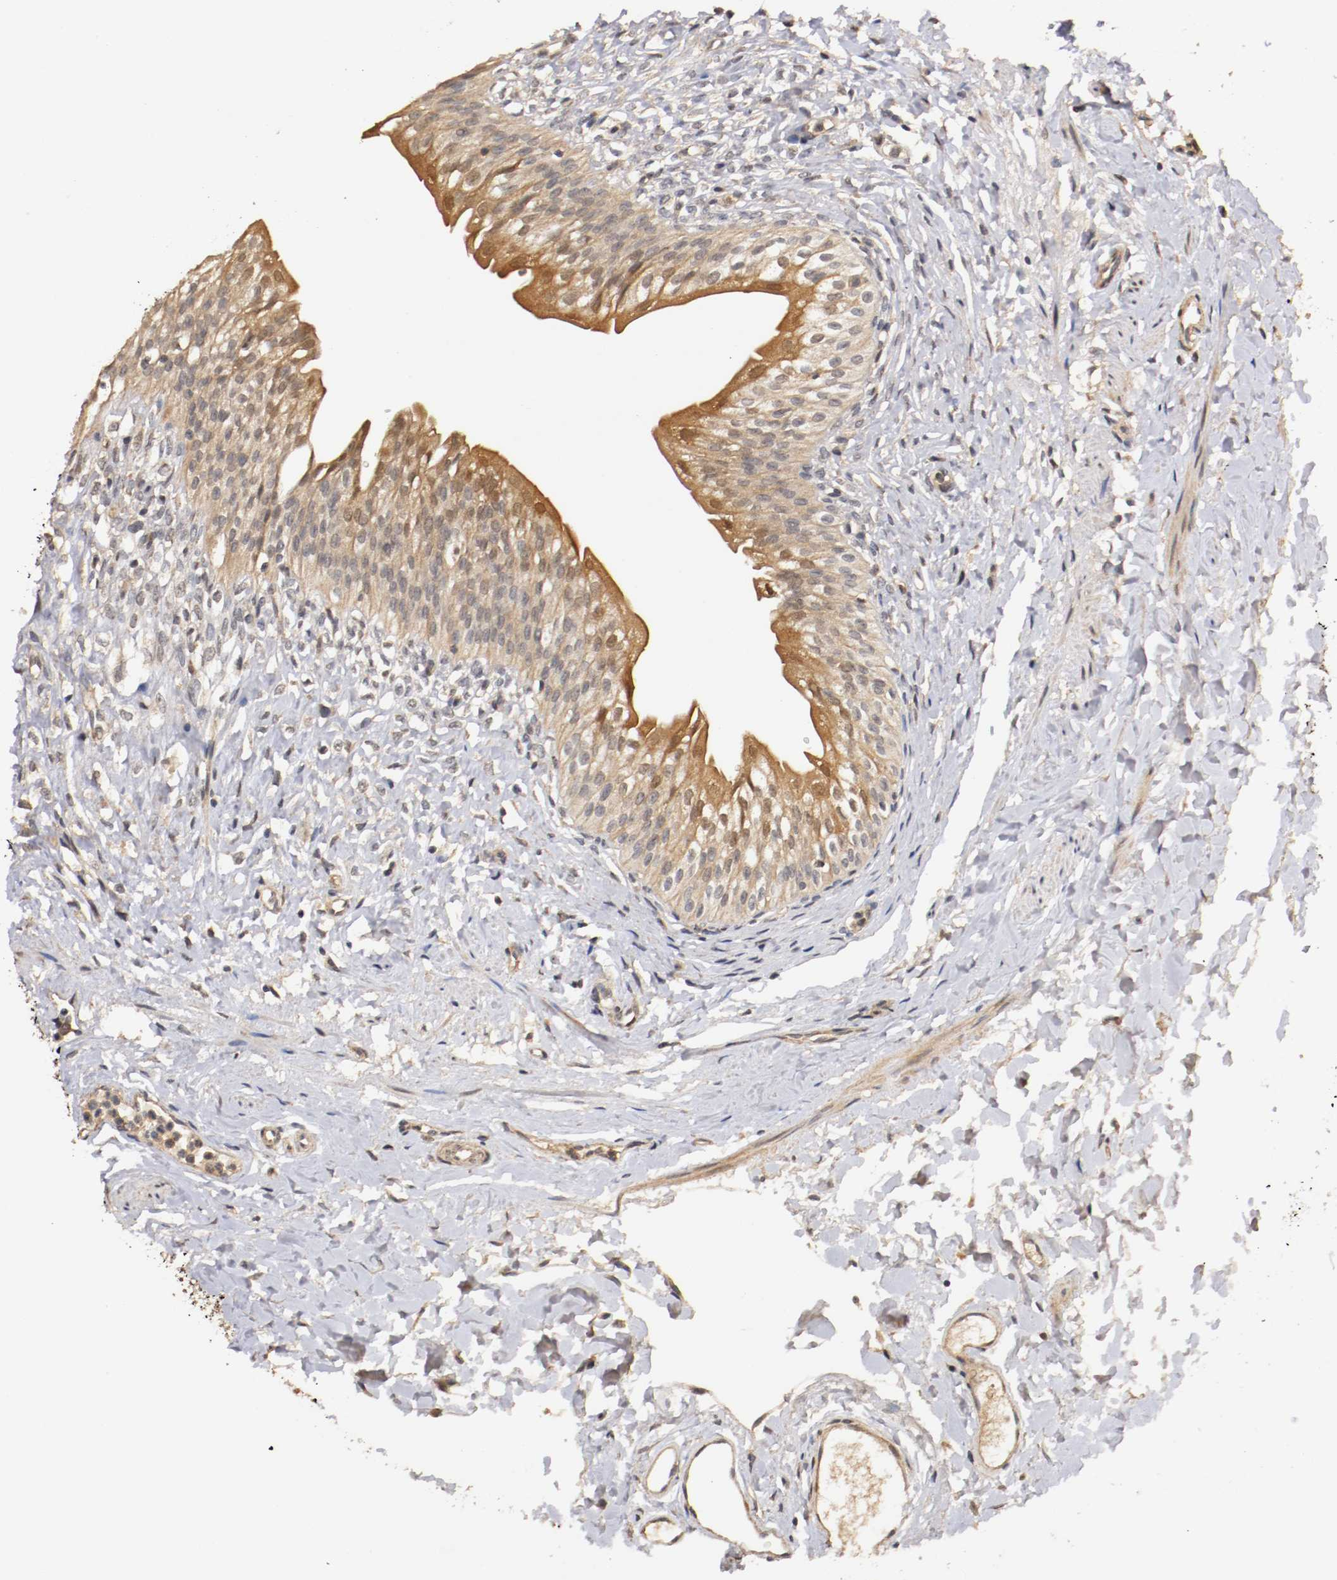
{"staining": {"intensity": "moderate", "quantity": "25%-75%", "location": "cytoplasmic/membranous,nuclear"}, "tissue": "urinary bladder", "cell_type": "Urothelial cells", "image_type": "normal", "snomed": [{"axis": "morphology", "description": "Normal tissue, NOS"}, {"axis": "topography", "description": "Urinary bladder"}], "caption": "A histopathology image showing moderate cytoplasmic/membranous,nuclear positivity in approximately 25%-75% of urothelial cells in benign urinary bladder, as visualized by brown immunohistochemical staining.", "gene": "TNFRSF1B", "patient": {"sex": "female", "age": 80}}